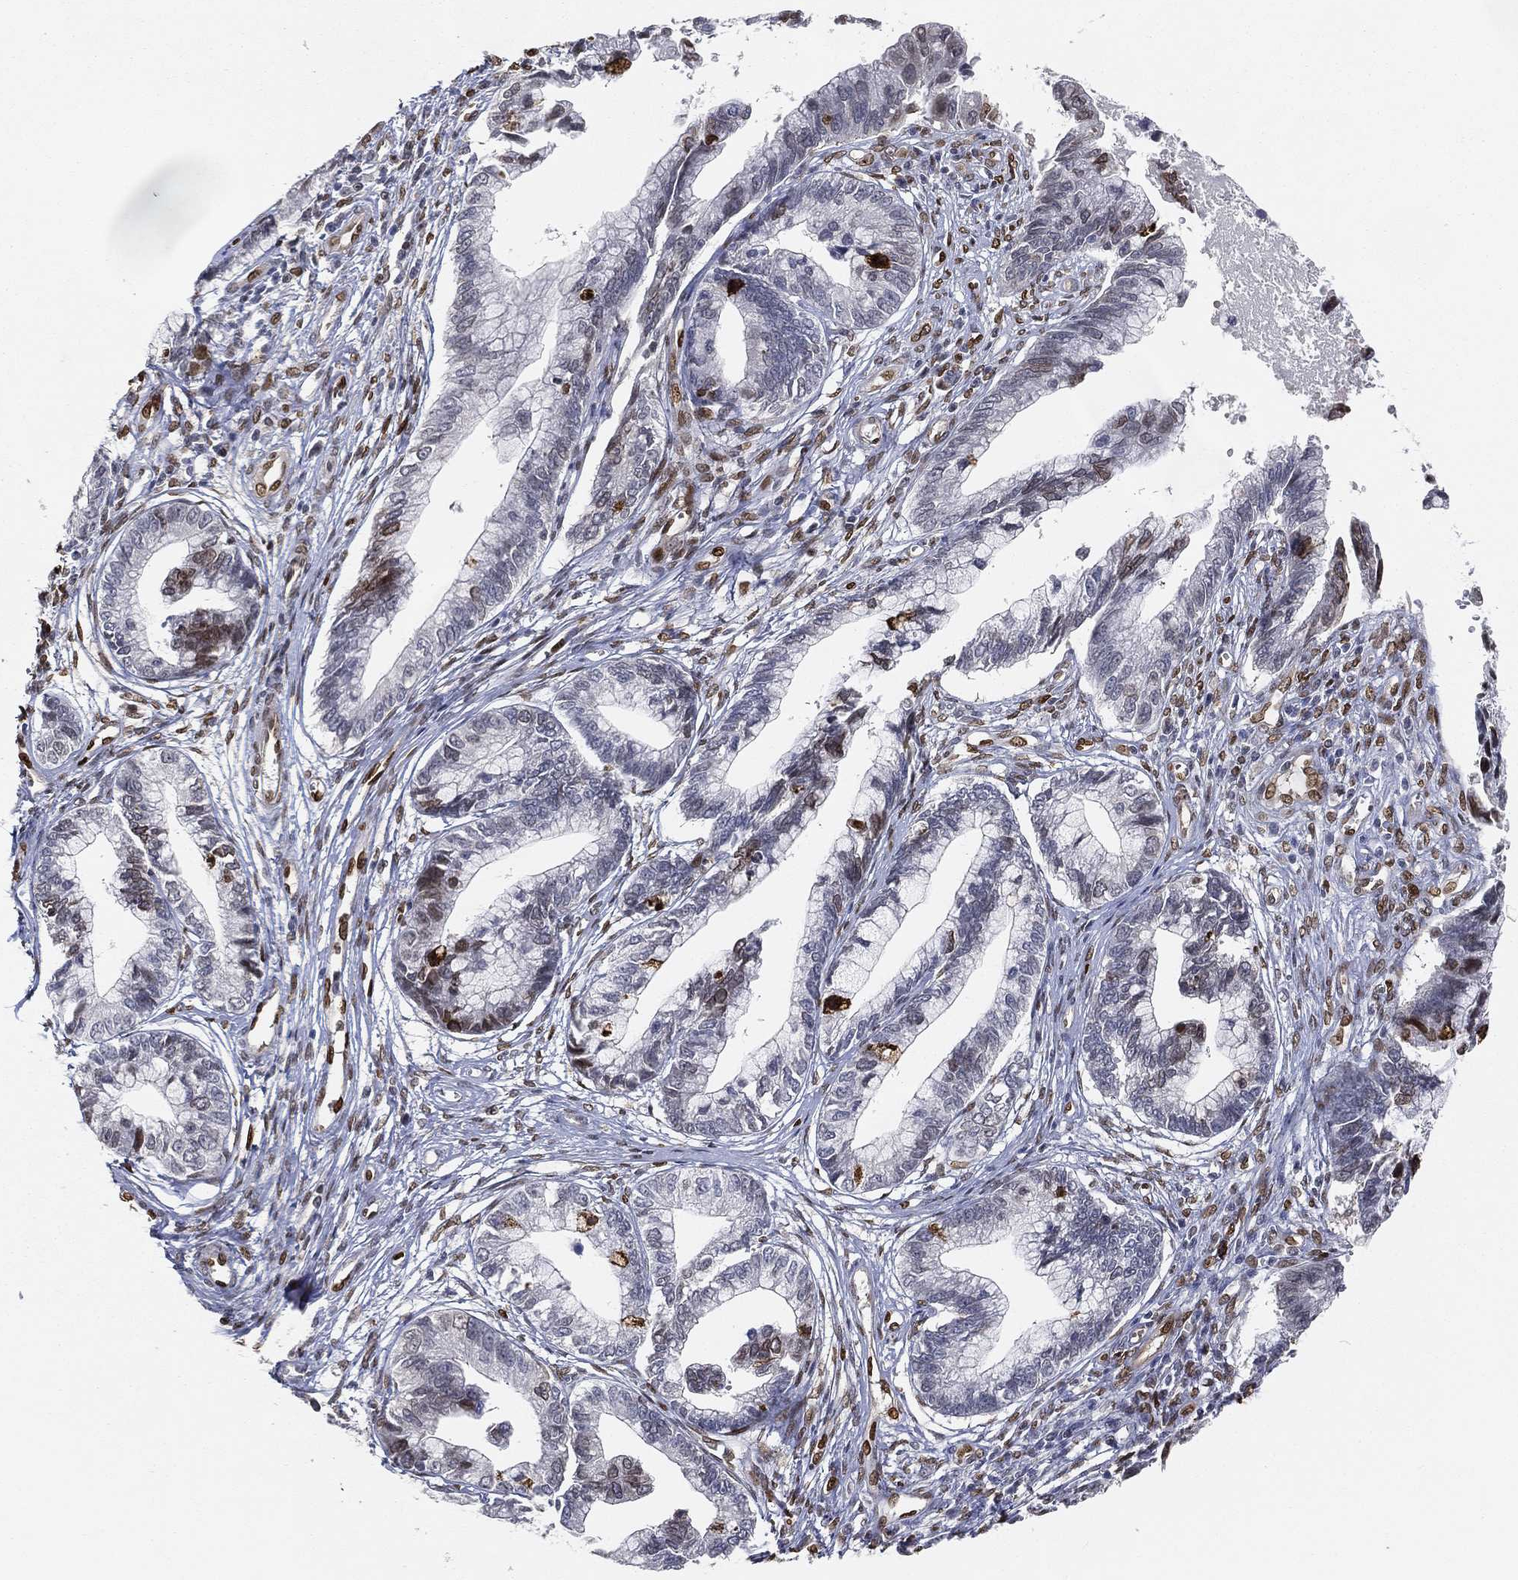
{"staining": {"intensity": "strong", "quantity": "25%-75%", "location": "nuclear"}, "tissue": "cervical cancer", "cell_type": "Tumor cells", "image_type": "cancer", "snomed": [{"axis": "morphology", "description": "Adenocarcinoma, NOS"}, {"axis": "topography", "description": "Cervix"}], "caption": "Immunohistochemical staining of cervical cancer exhibits high levels of strong nuclear expression in about 25%-75% of tumor cells.", "gene": "LMNB1", "patient": {"sex": "female", "age": 44}}